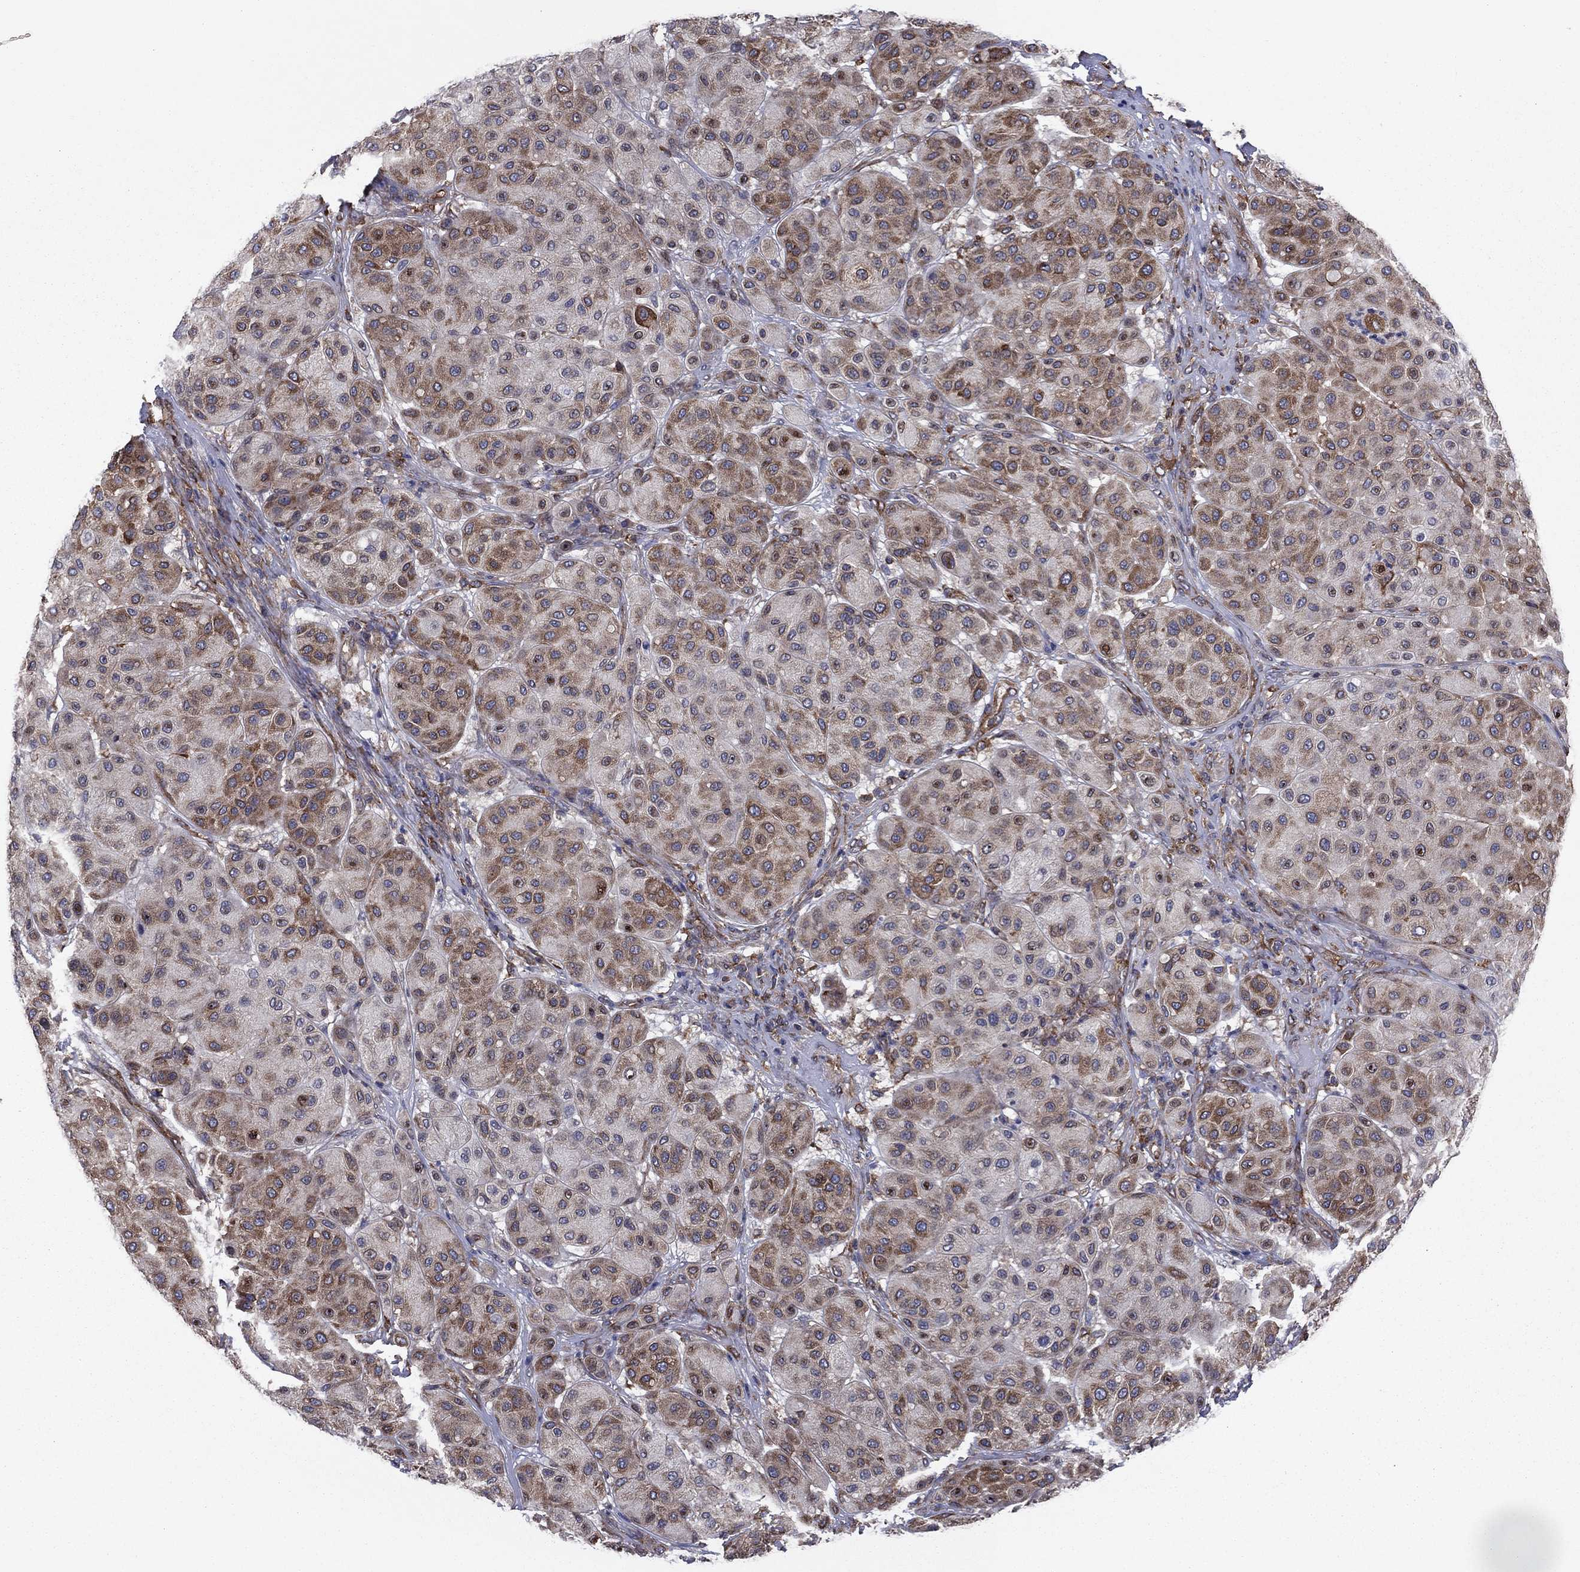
{"staining": {"intensity": "moderate", "quantity": "<25%", "location": "cytoplasmic/membranous"}, "tissue": "melanoma", "cell_type": "Tumor cells", "image_type": "cancer", "snomed": [{"axis": "morphology", "description": "Malignant melanoma, Metastatic site"}, {"axis": "topography", "description": "Smooth muscle"}], "caption": "Malignant melanoma (metastatic site) stained with DAB immunohistochemistry (IHC) displays low levels of moderate cytoplasmic/membranous expression in approximately <25% of tumor cells.", "gene": "YBX1", "patient": {"sex": "male", "age": 41}}